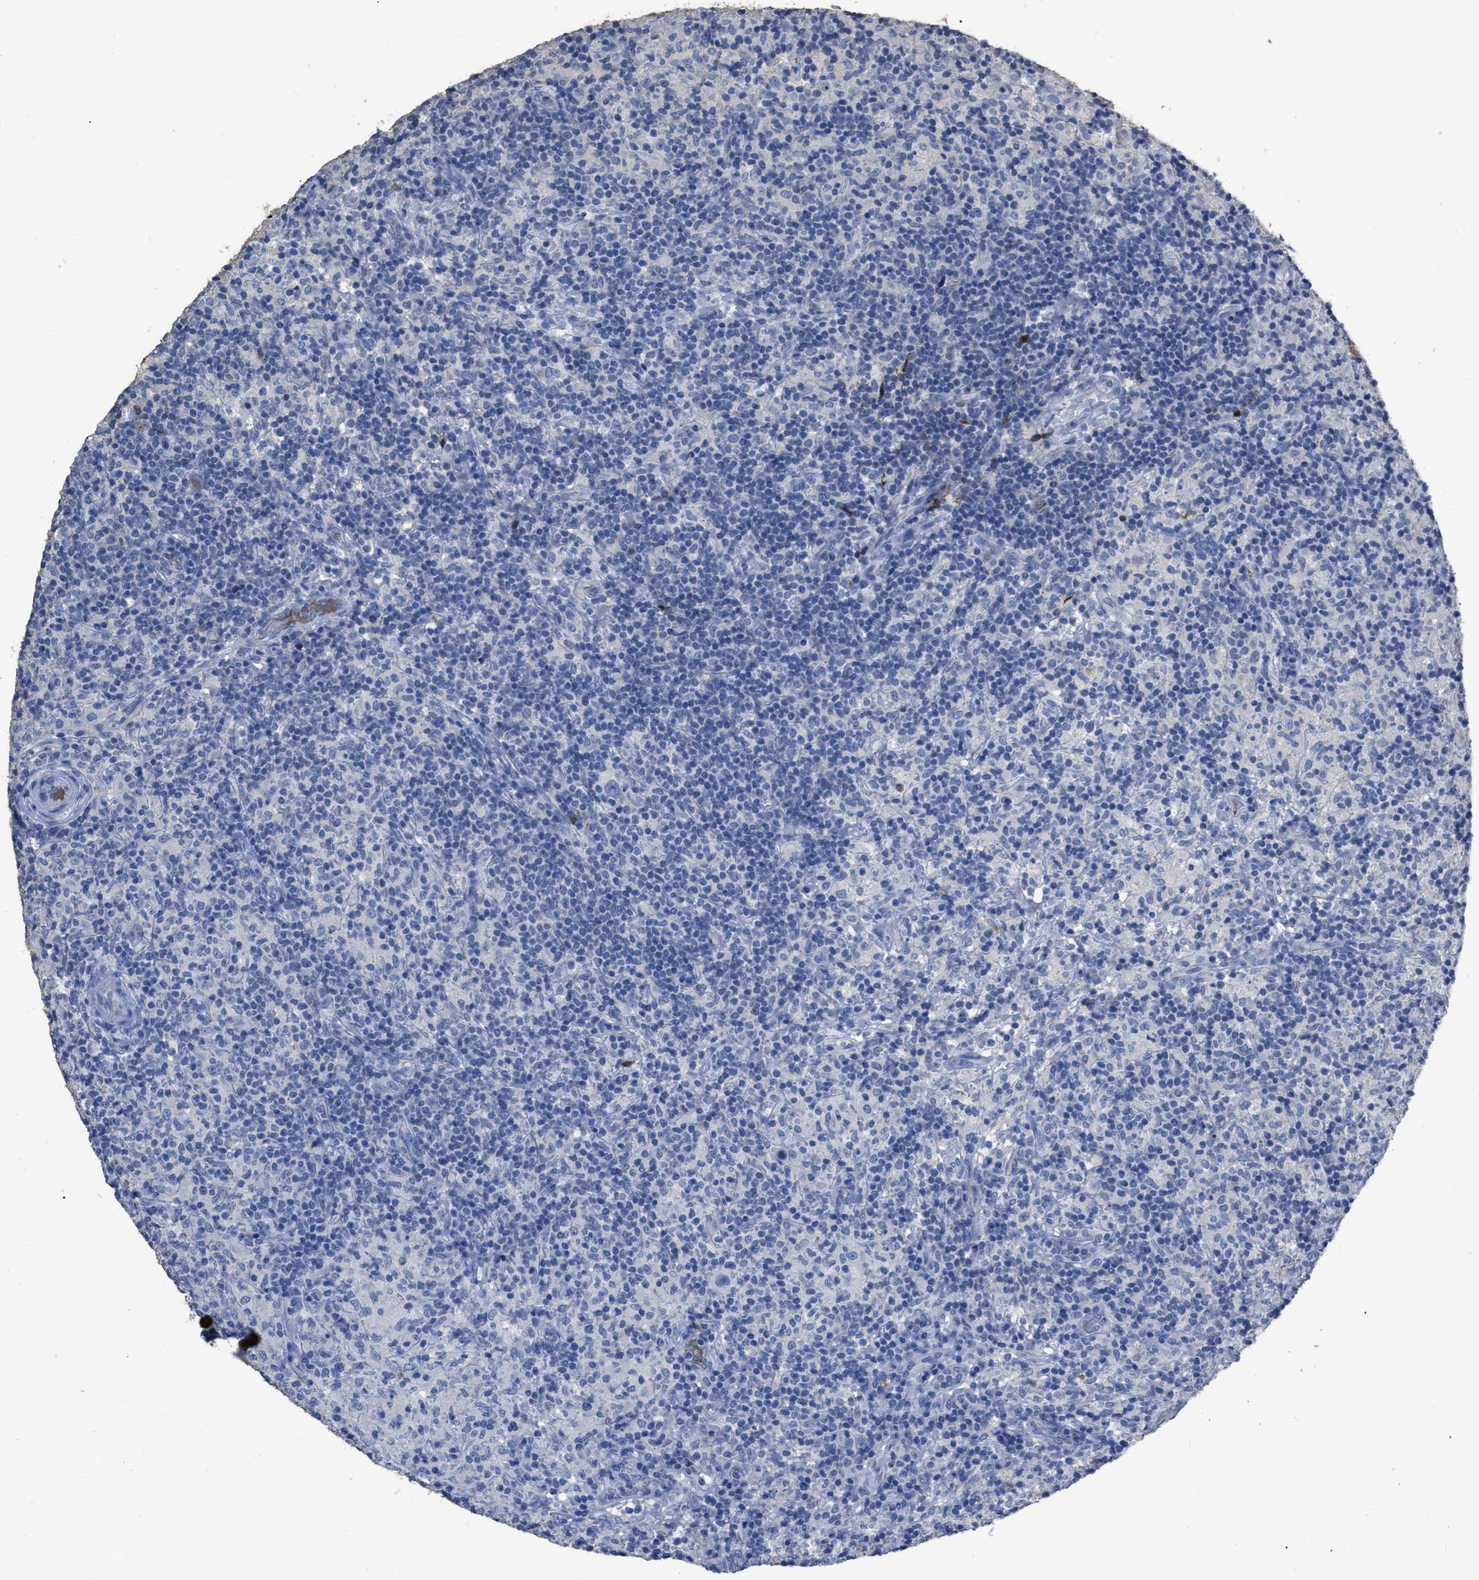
{"staining": {"intensity": "negative", "quantity": "none", "location": "none"}, "tissue": "lymphoma", "cell_type": "Tumor cells", "image_type": "cancer", "snomed": [{"axis": "morphology", "description": "Hodgkin's disease, NOS"}, {"axis": "topography", "description": "Lymph node"}], "caption": "Tumor cells show no significant protein expression in lymphoma.", "gene": "HABP2", "patient": {"sex": "male", "age": 70}}